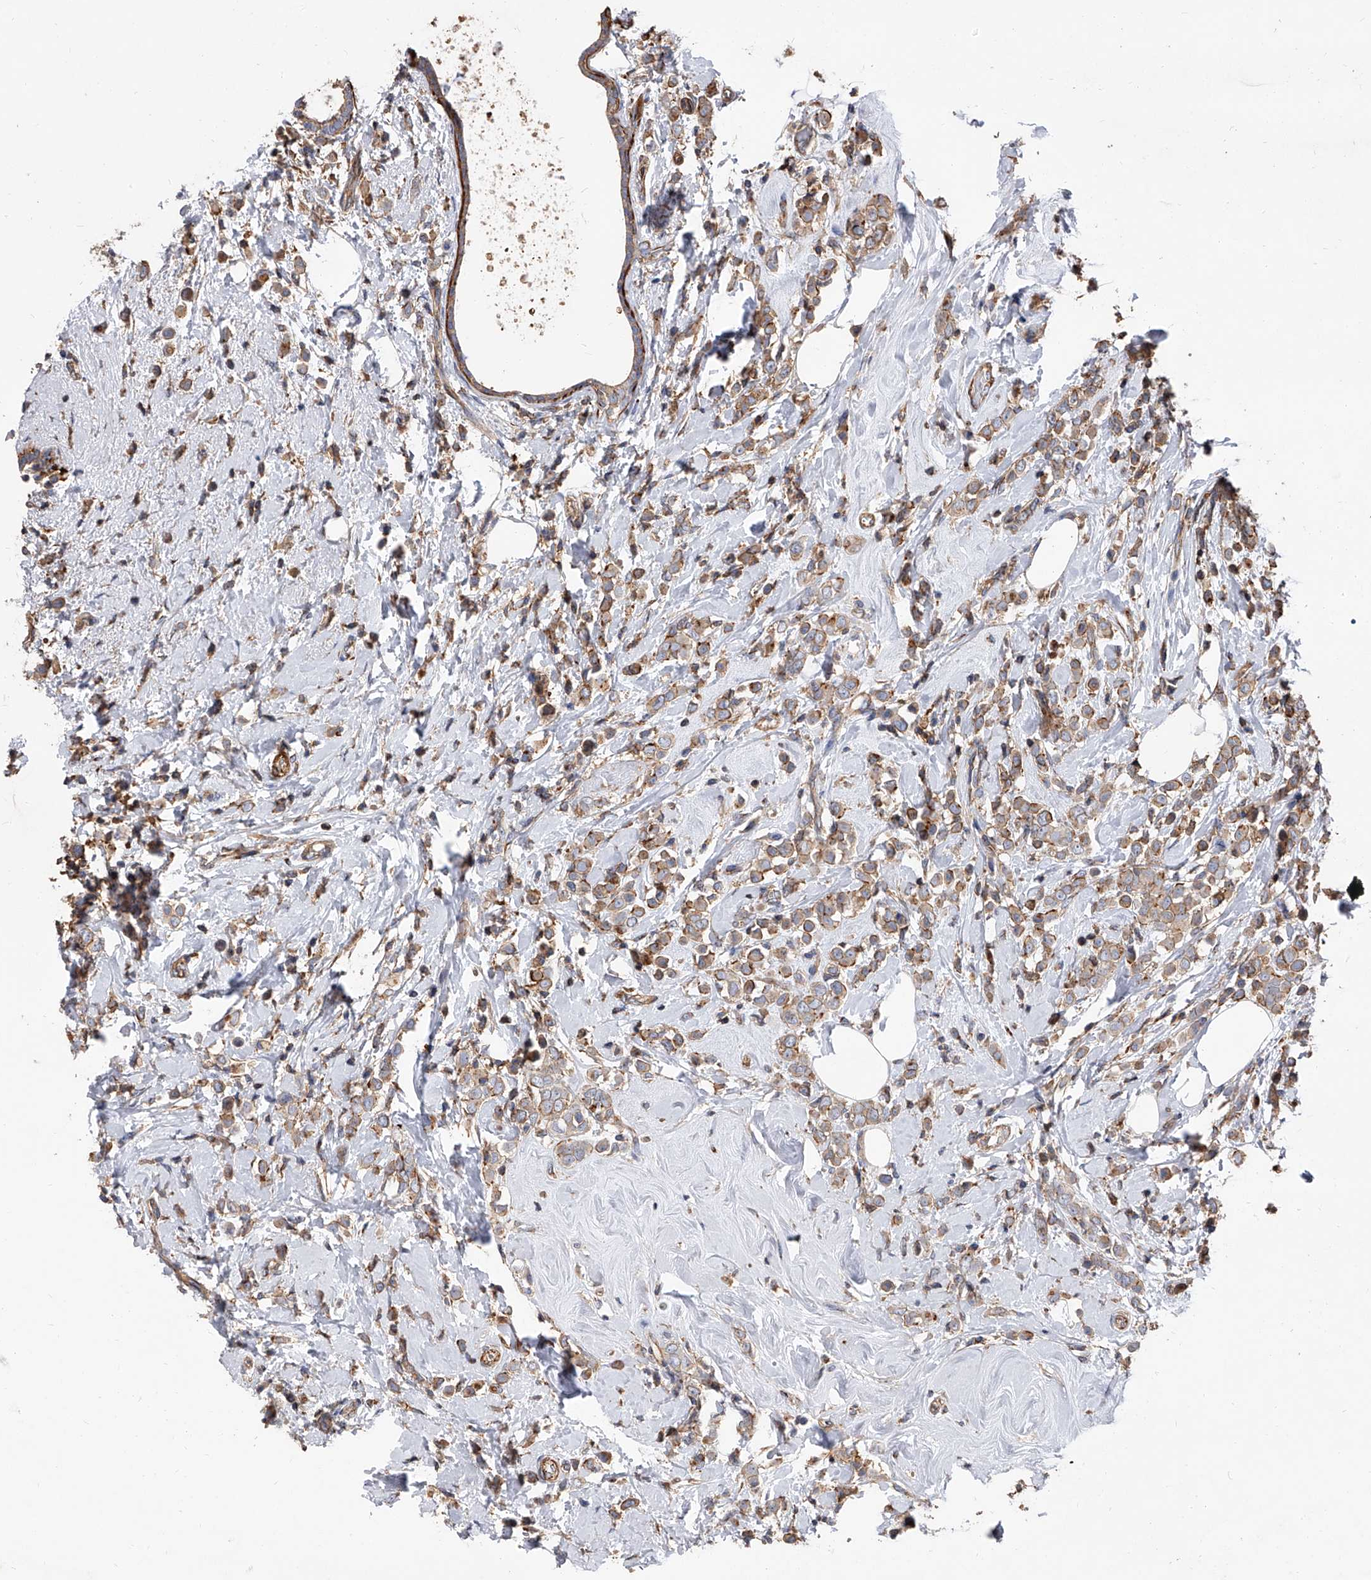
{"staining": {"intensity": "moderate", "quantity": ">75%", "location": "cytoplasmic/membranous"}, "tissue": "breast cancer", "cell_type": "Tumor cells", "image_type": "cancer", "snomed": [{"axis": "morphology", "description": "Lobular carcinoma"}, {"axis": "topography", "description": "Breast"}], "caption": "Tumor cells show medium levels of moderate cytoplasmic/membranous staining in approximately >75% of cells in human lobular carcinoma (breast).", "gene": "PISD", "patient": {"sex": "female", "age": 47}}